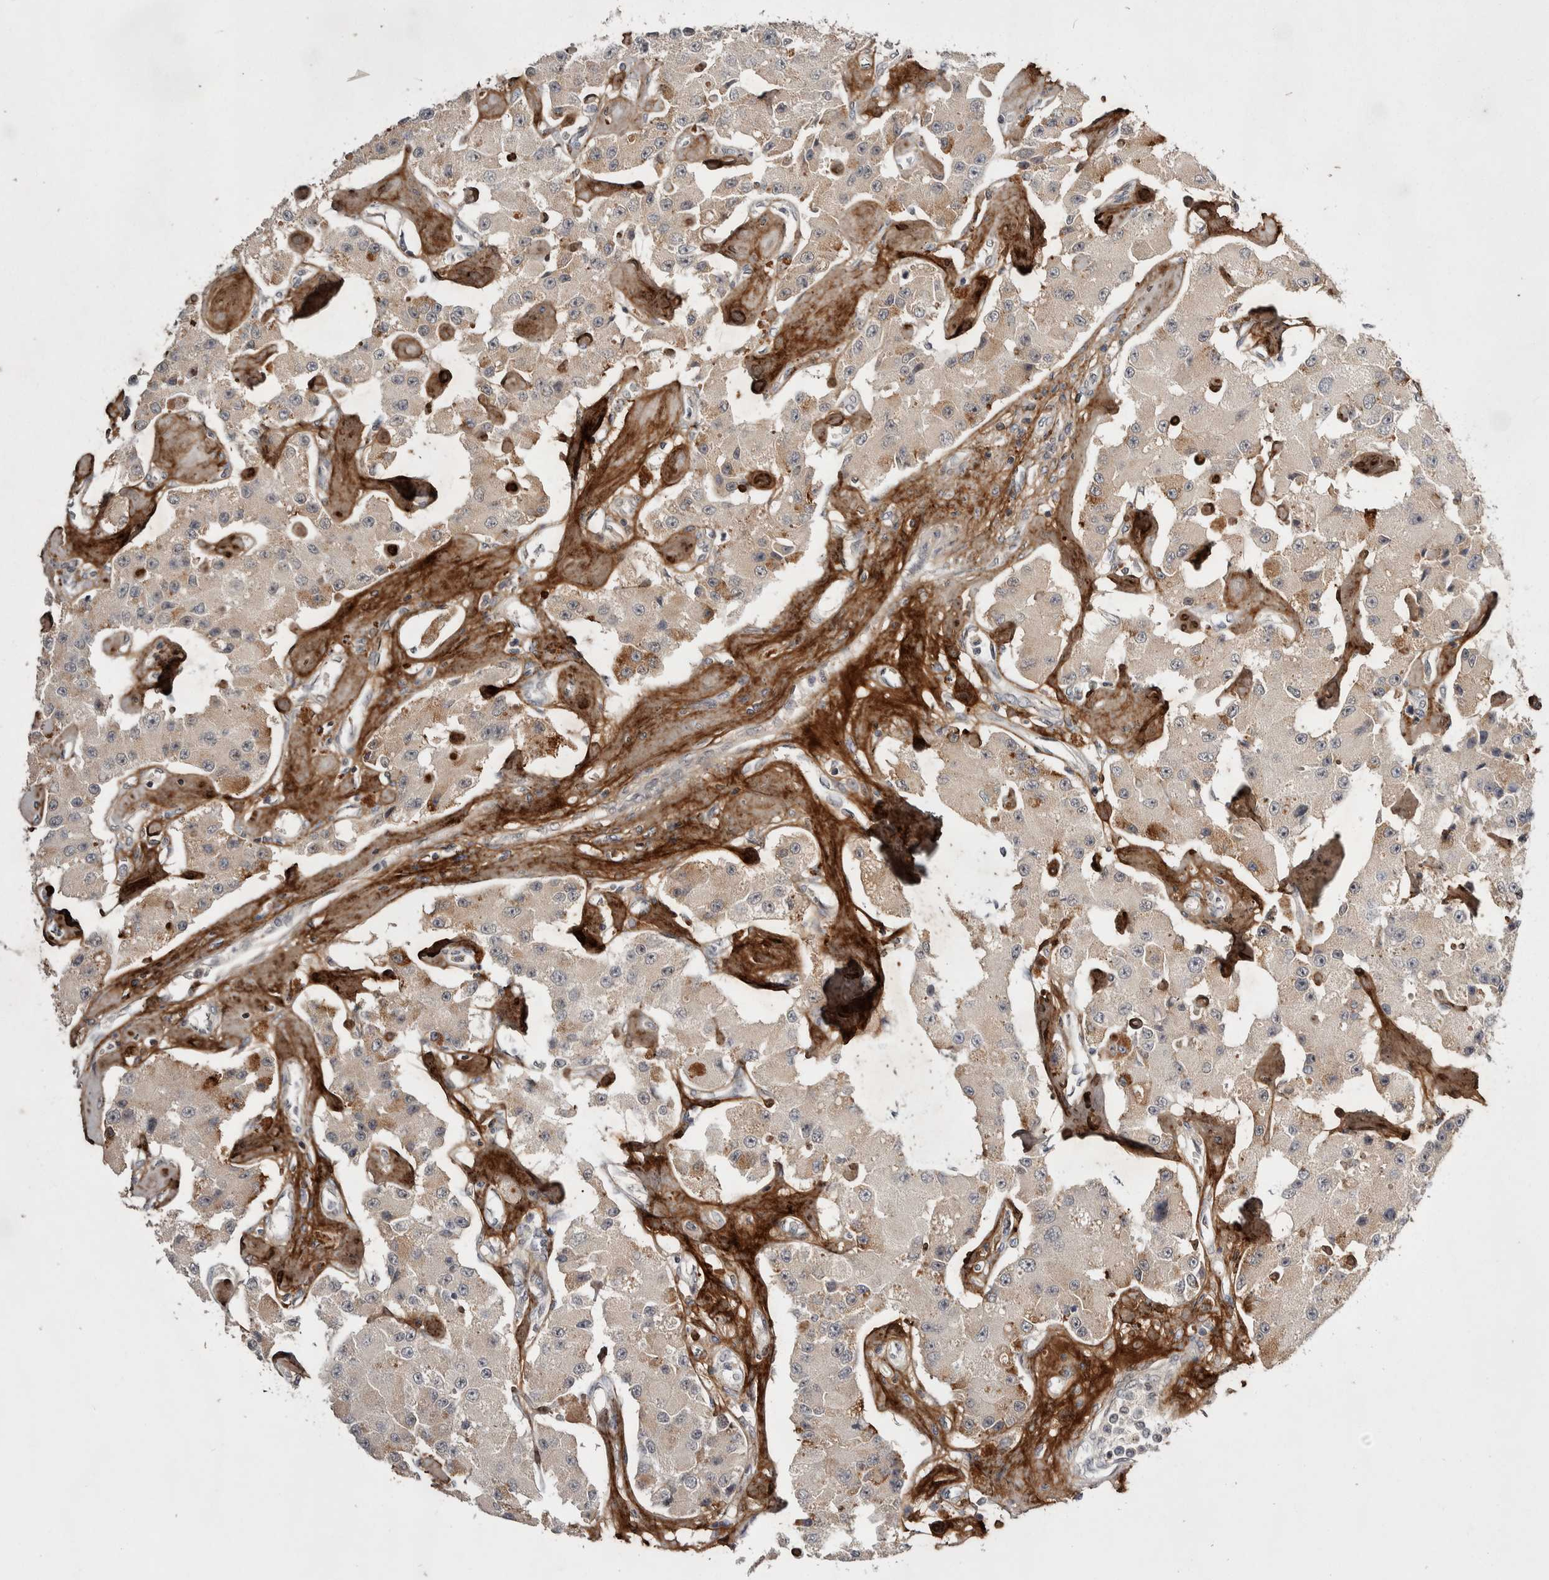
{"staining": {"intensity": "weak", "quantity": ">75%", "location": "cytoplasmic/membranous"}, "tissue": "carcinoid", "cell_type": "Tumor cells", "image_type": "cancer", "snomed": [{"axis": "morphology", "description": "Carcinoid, malignant, NOS"}, {"axis": "topography", "description": "Pancreas"}], "caption": "Immunohistochemical staining of human malignant carcinoid exhibits low levels of weak cytoplasmic/membranous staining in about >75% of tumor cells.", "gene": "ASPN", "patient": {"sex": "male", "age": 41}}